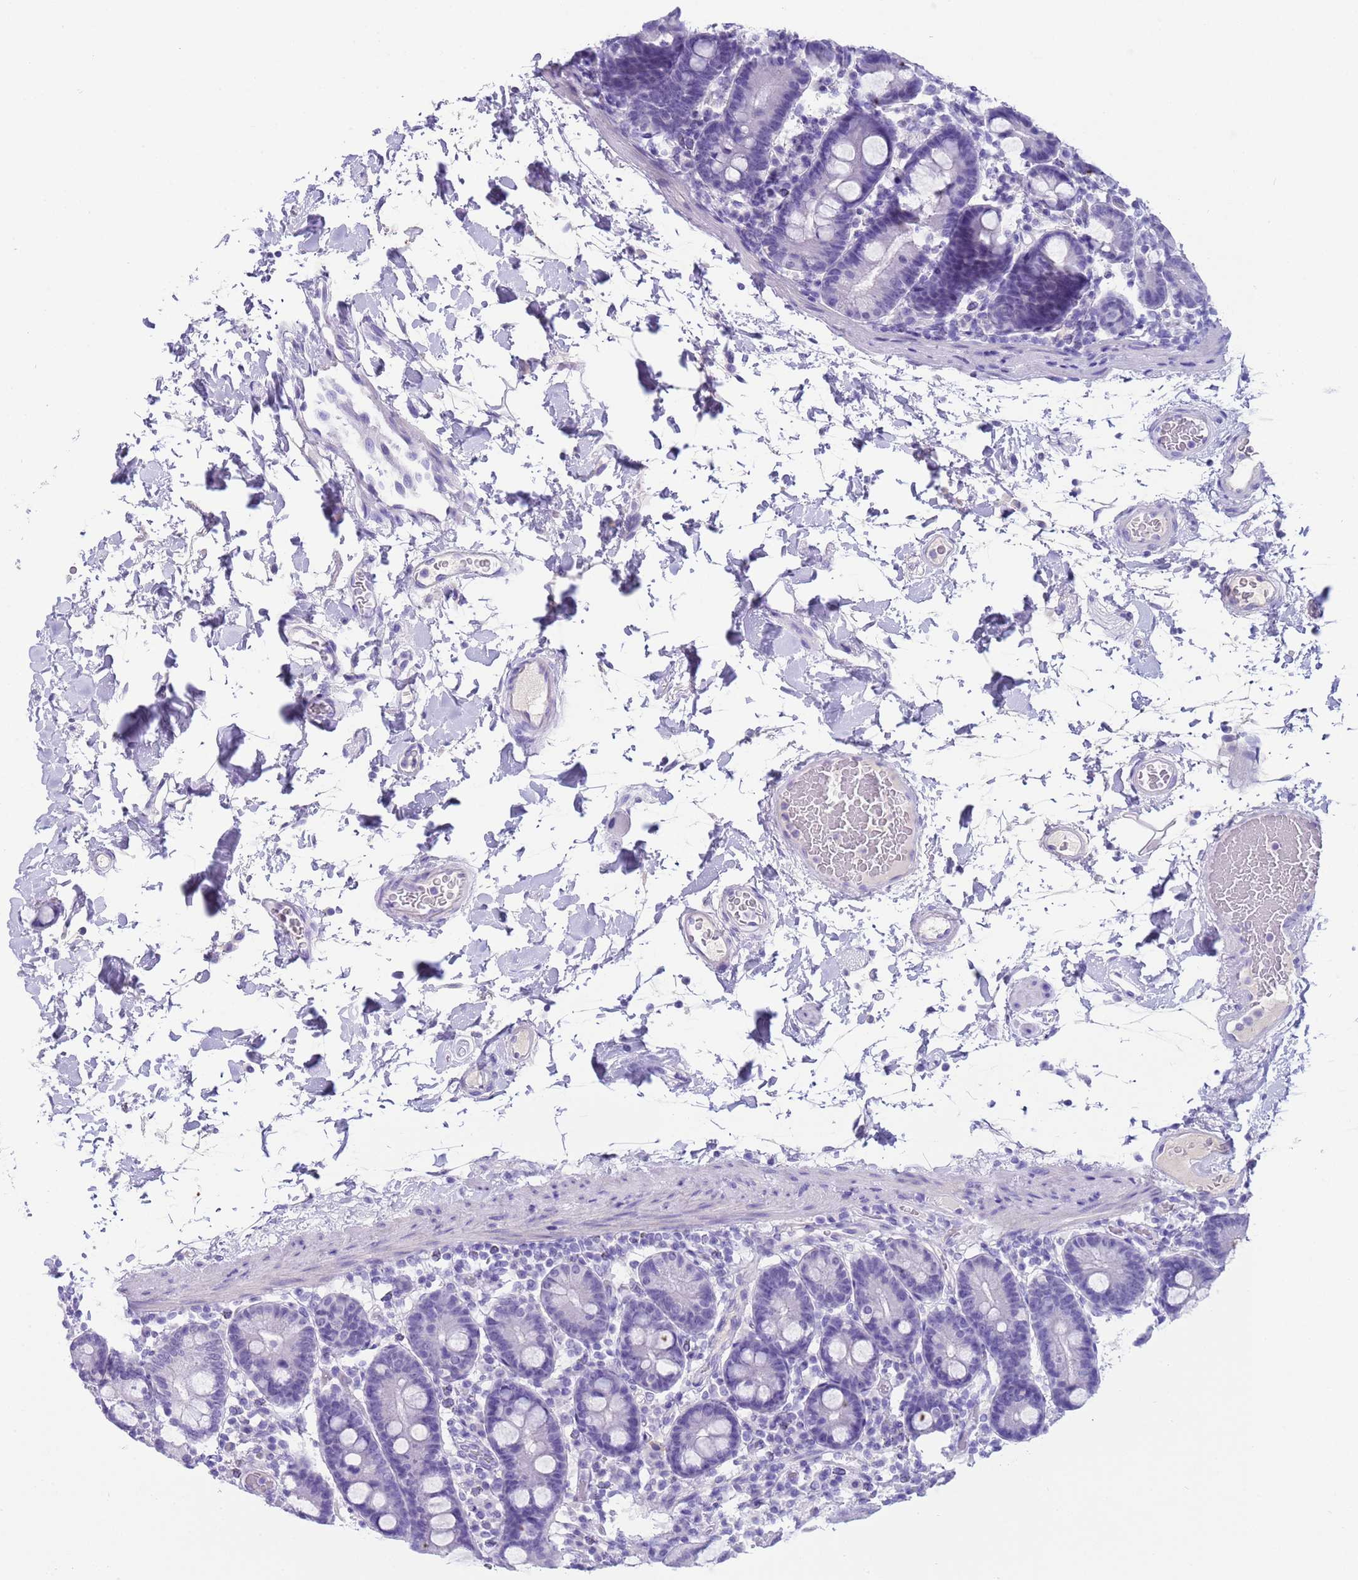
{"staining": {"intensity": "negative", "quantity": "none", "location": "none"}, "tissue": "duodenum", "cell_type": "Glandular cells", "image_type": "normal", "snomed": [{"axis": "morphology", "description": "Normal tissue, NOS"}, {"axis": "topography", "description": "Duodenum"}], "caption": "IHC image of normal duodenum stained for a protein (brown), which exhibits no staining in glandular cells.", "gene": "CKM", "patient": {"sex": "male", "age": 55}}